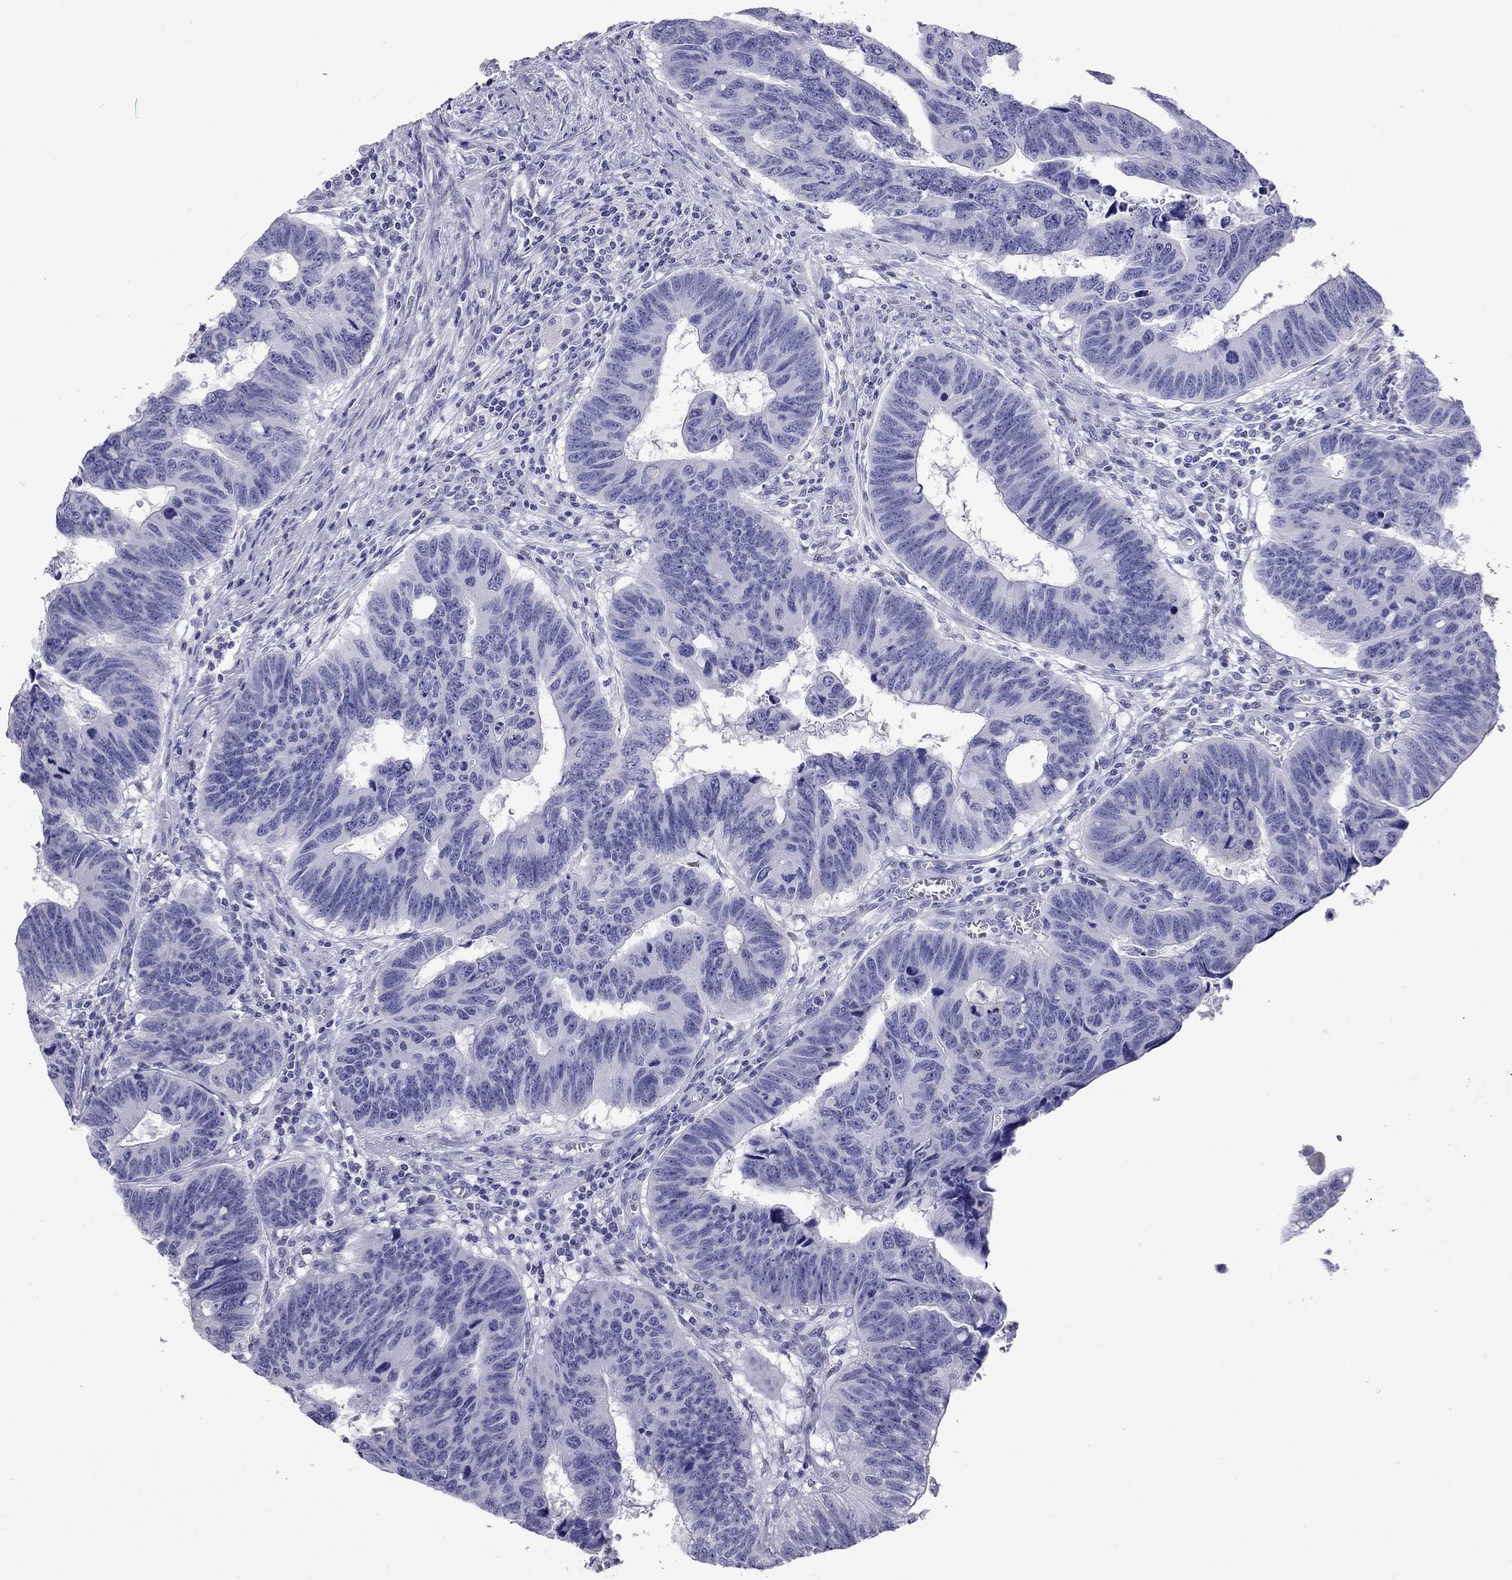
{"staining": {"intensity": "negative", "quantity": "none", "location": "none"}, "tissue": "colorectal cancer", "cell_type": "Tumor cells", "image_type": "cancer", "snomed": [{"axis": "morphology", "description": "Adenocarcinoma, NOS"}, {"axis": "topography", "description": "Appendix"}, {"axis": "topography", "description": "Colon"}, {"axis": "topography", "description": "Cecum"}, {"axis": "topography", "description": "Colon asc"}], "caption": "Immunohistochemistry of adenocarcinoma (colorectal) demonstrates no staining in tumor cells. (DAB (3,3'-diaminobenzidine) IHC, high magnification).", "gene": "STAG3", "patient": {"sex": "female", "age": 85}}